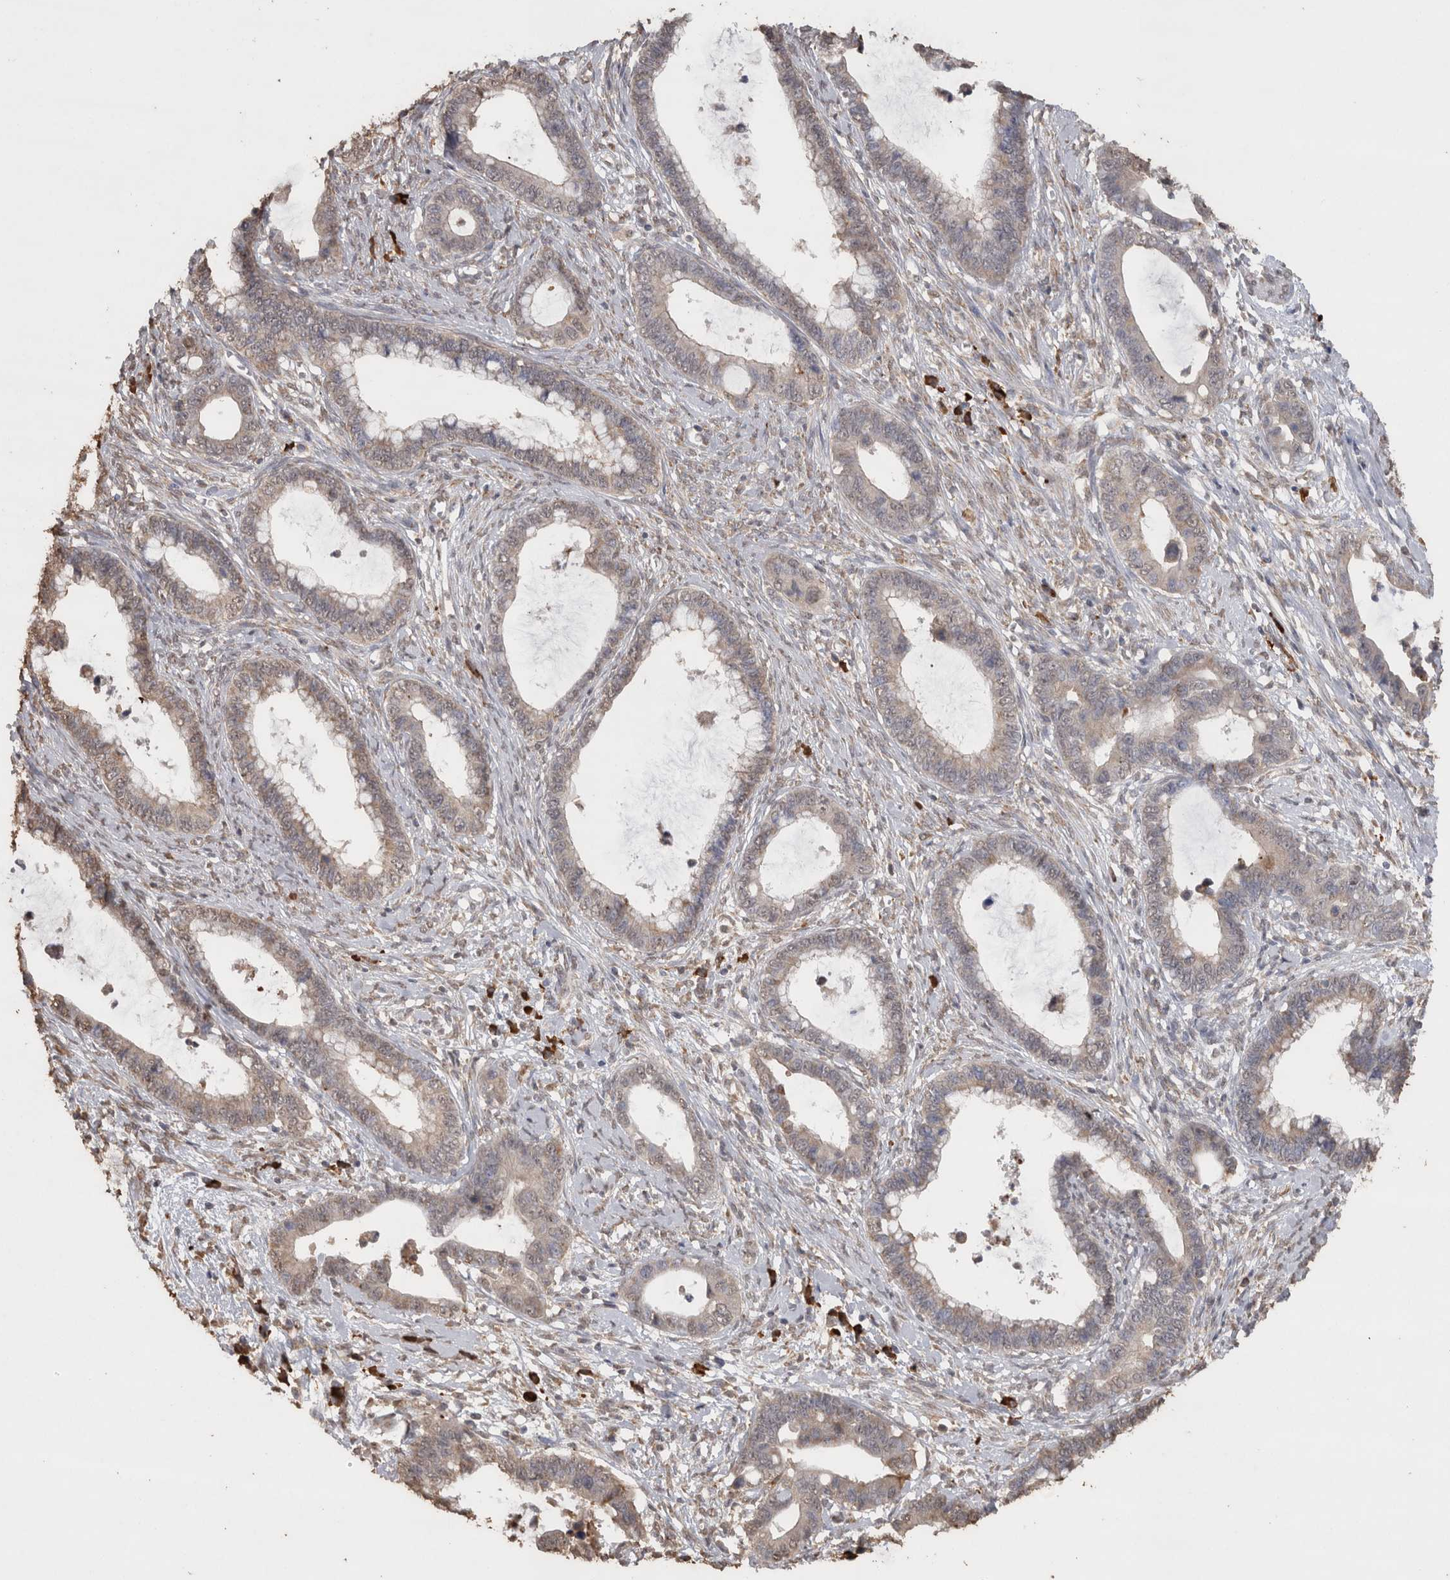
{"staining": {"intensity": "weak", "quantity": ">75%", "location": "cytoplasmic/membranous,nuclear"}, "tissue": "cervical cancer", "cell_type": "Tumor cells", "image_type": "cancer", "snomed": [{"axis": "morphology", "description": "Adenocarcinoma, NOS"}, {"axis": "topography", "description": "Cervix"}], "caption": "Immunohistochemistry photomicrograph of neoplastic tissue: cervical cancer stained using IHC displays low levels of weak protein expression localized specifically in the cytoplasmic/membranous and nuclear of tumor cells, appearing as a cytoplasmic/membranous and nuclear brown color.", "gene": "CRELD2", "patient": {"sex": "female", "age": 44}}